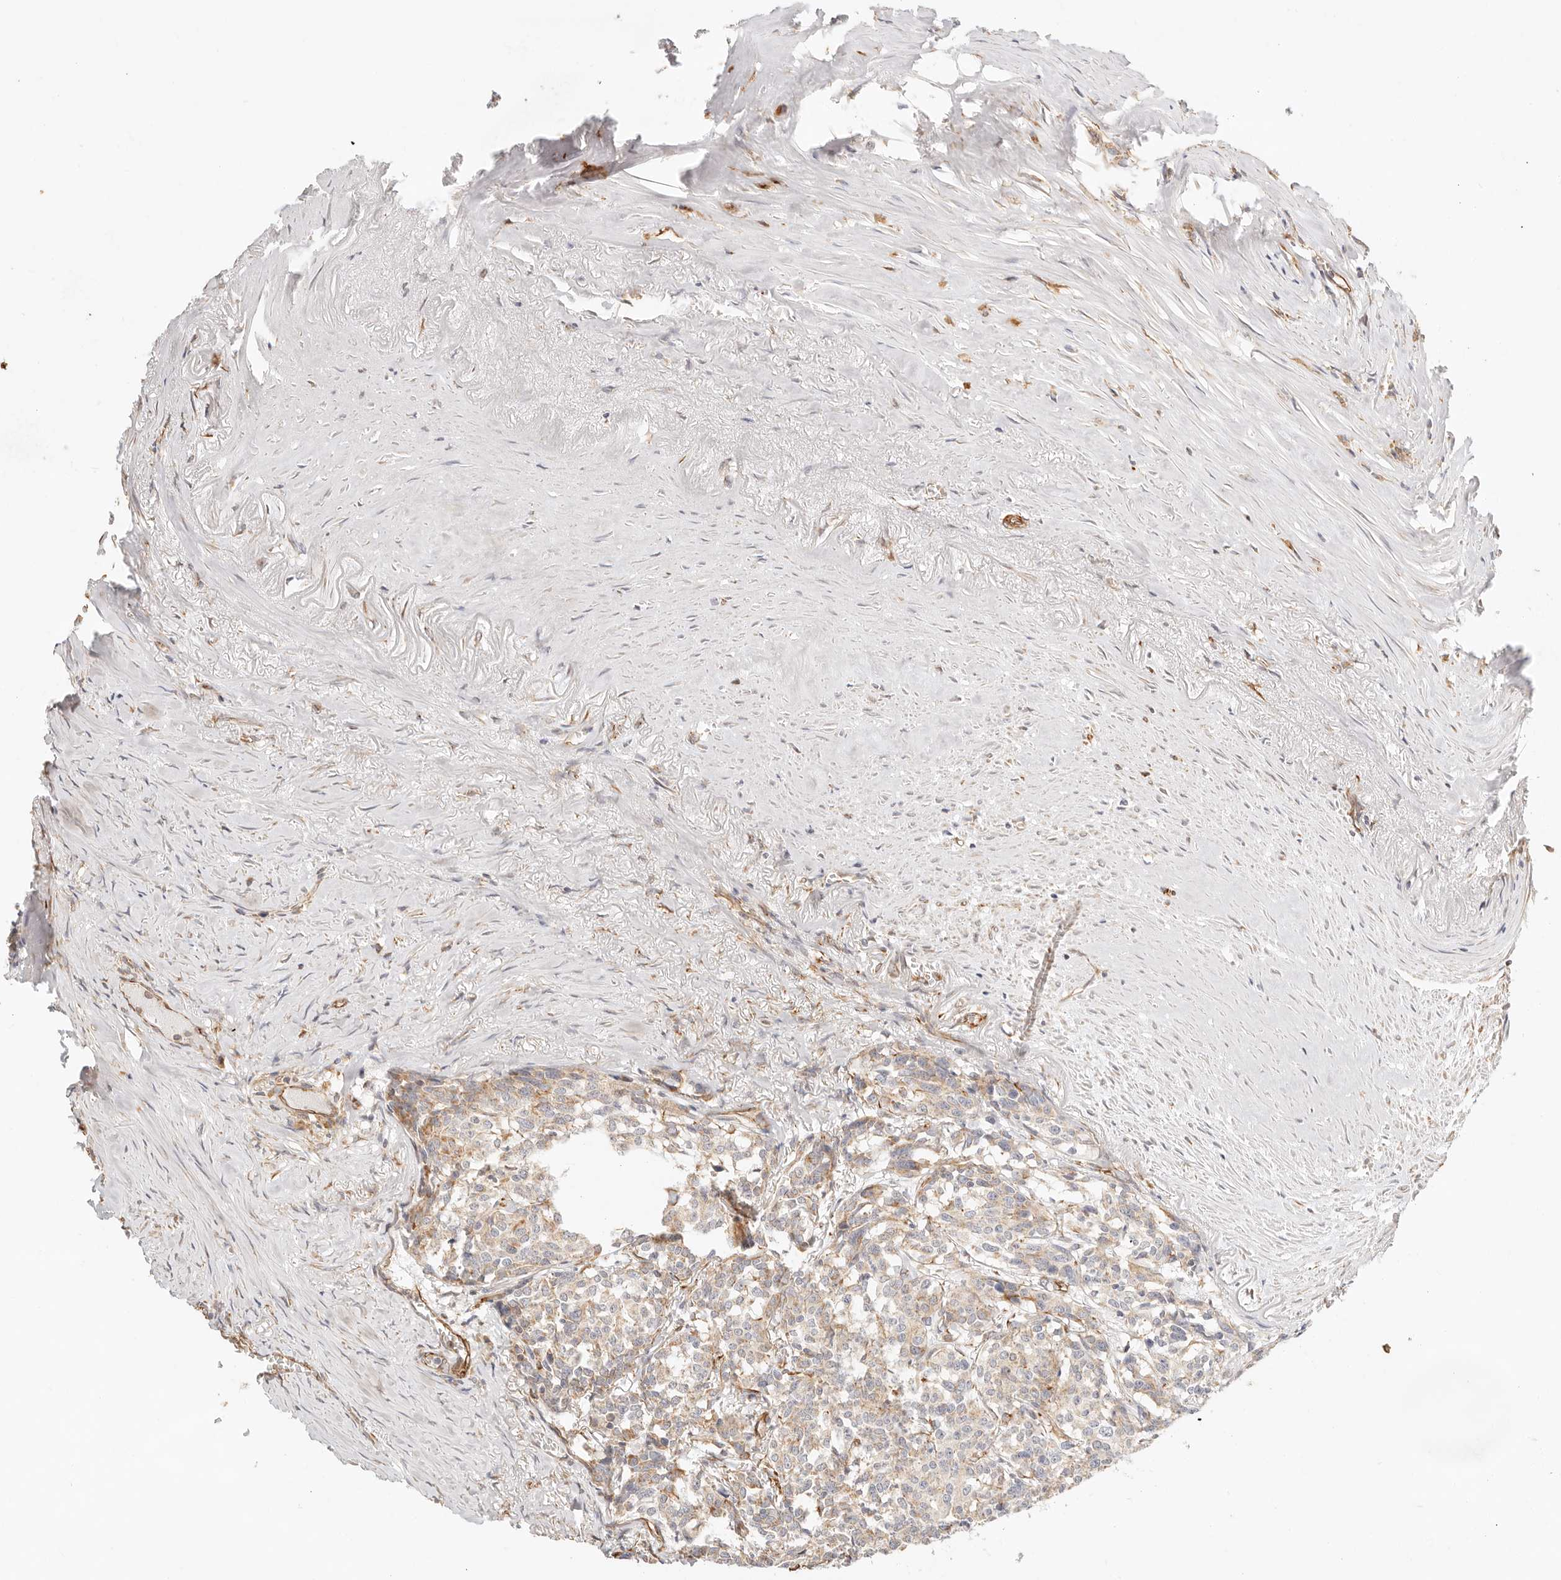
{"staining": {"intensity": "weak", "quantity": ">75%", "location": "cytoplasmic/membranous"}, "tissue": "carcinoid", "cell_type": "Tumor cells", "image_type": "cancer", "snomed": [{"axis": "morphology", "description": "Carcinoid, malignant, NOS"}, {"axis": "topography", "description": "Lung"}], "caption": "Malignant carcinoid stained for a protein demonstrates weak cytoplasmic/membranous positivity in tumor cells.", "gene": "ZC3H11A", "patient": {"sex": "female", "age": 46}}